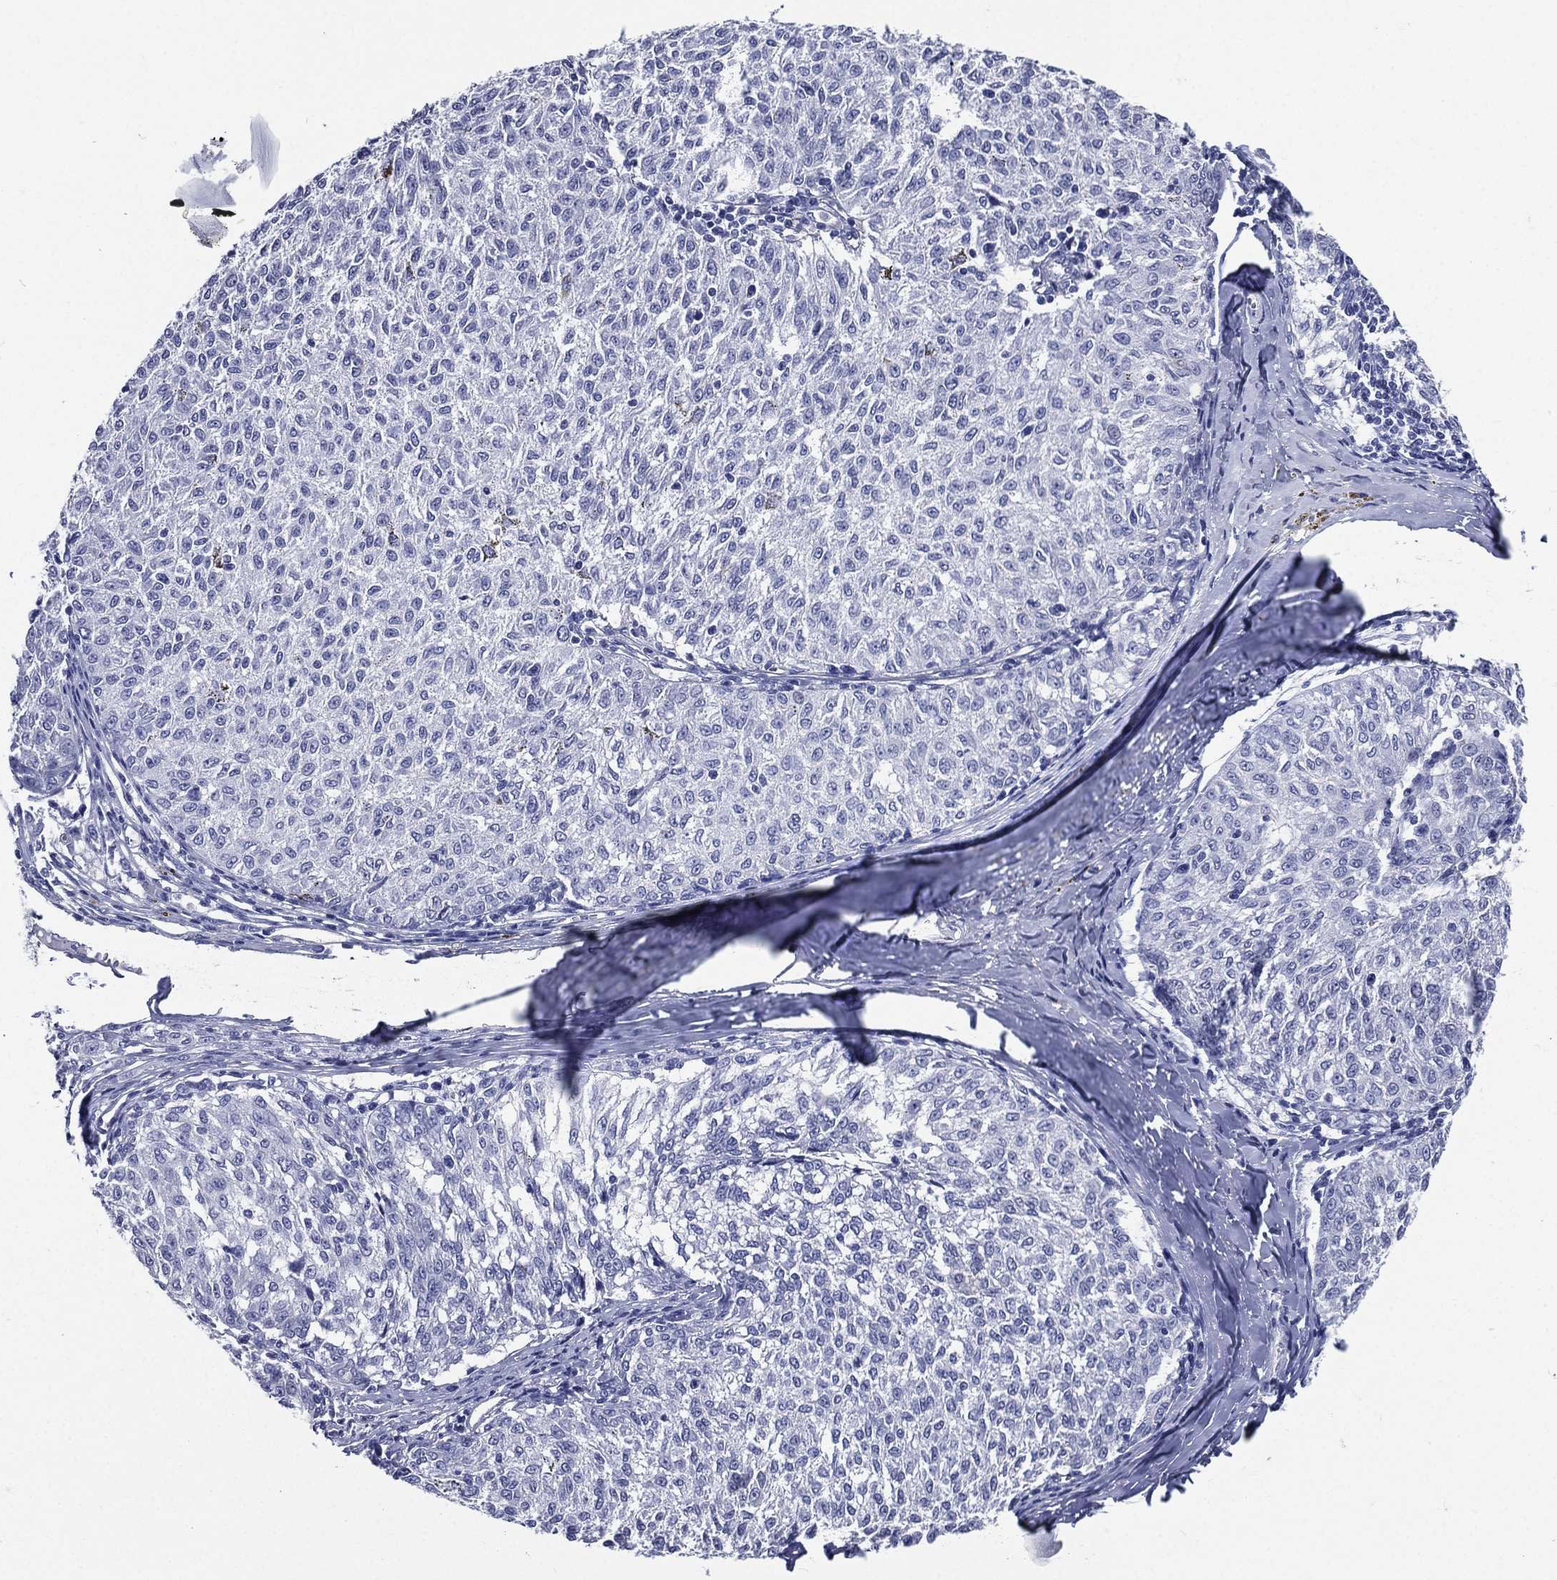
{"staining": {"intensity": "negative", "quantity": "none", "location": "none"}, "tissue": "melanoma", "cell_type": "Tumor cells", "image_type": "cancer", "snomed": [{"axis": "morphology", "description": "Malignant melanoma, NOS"}, {"axis": "topography", "description": "Skin"}], "caption": "Protein analysis of malignant melanoma demonstrates no significant expression in tumor cells.", "gene": "DPYS", "patient": {"sex": "female", "age": 72}}